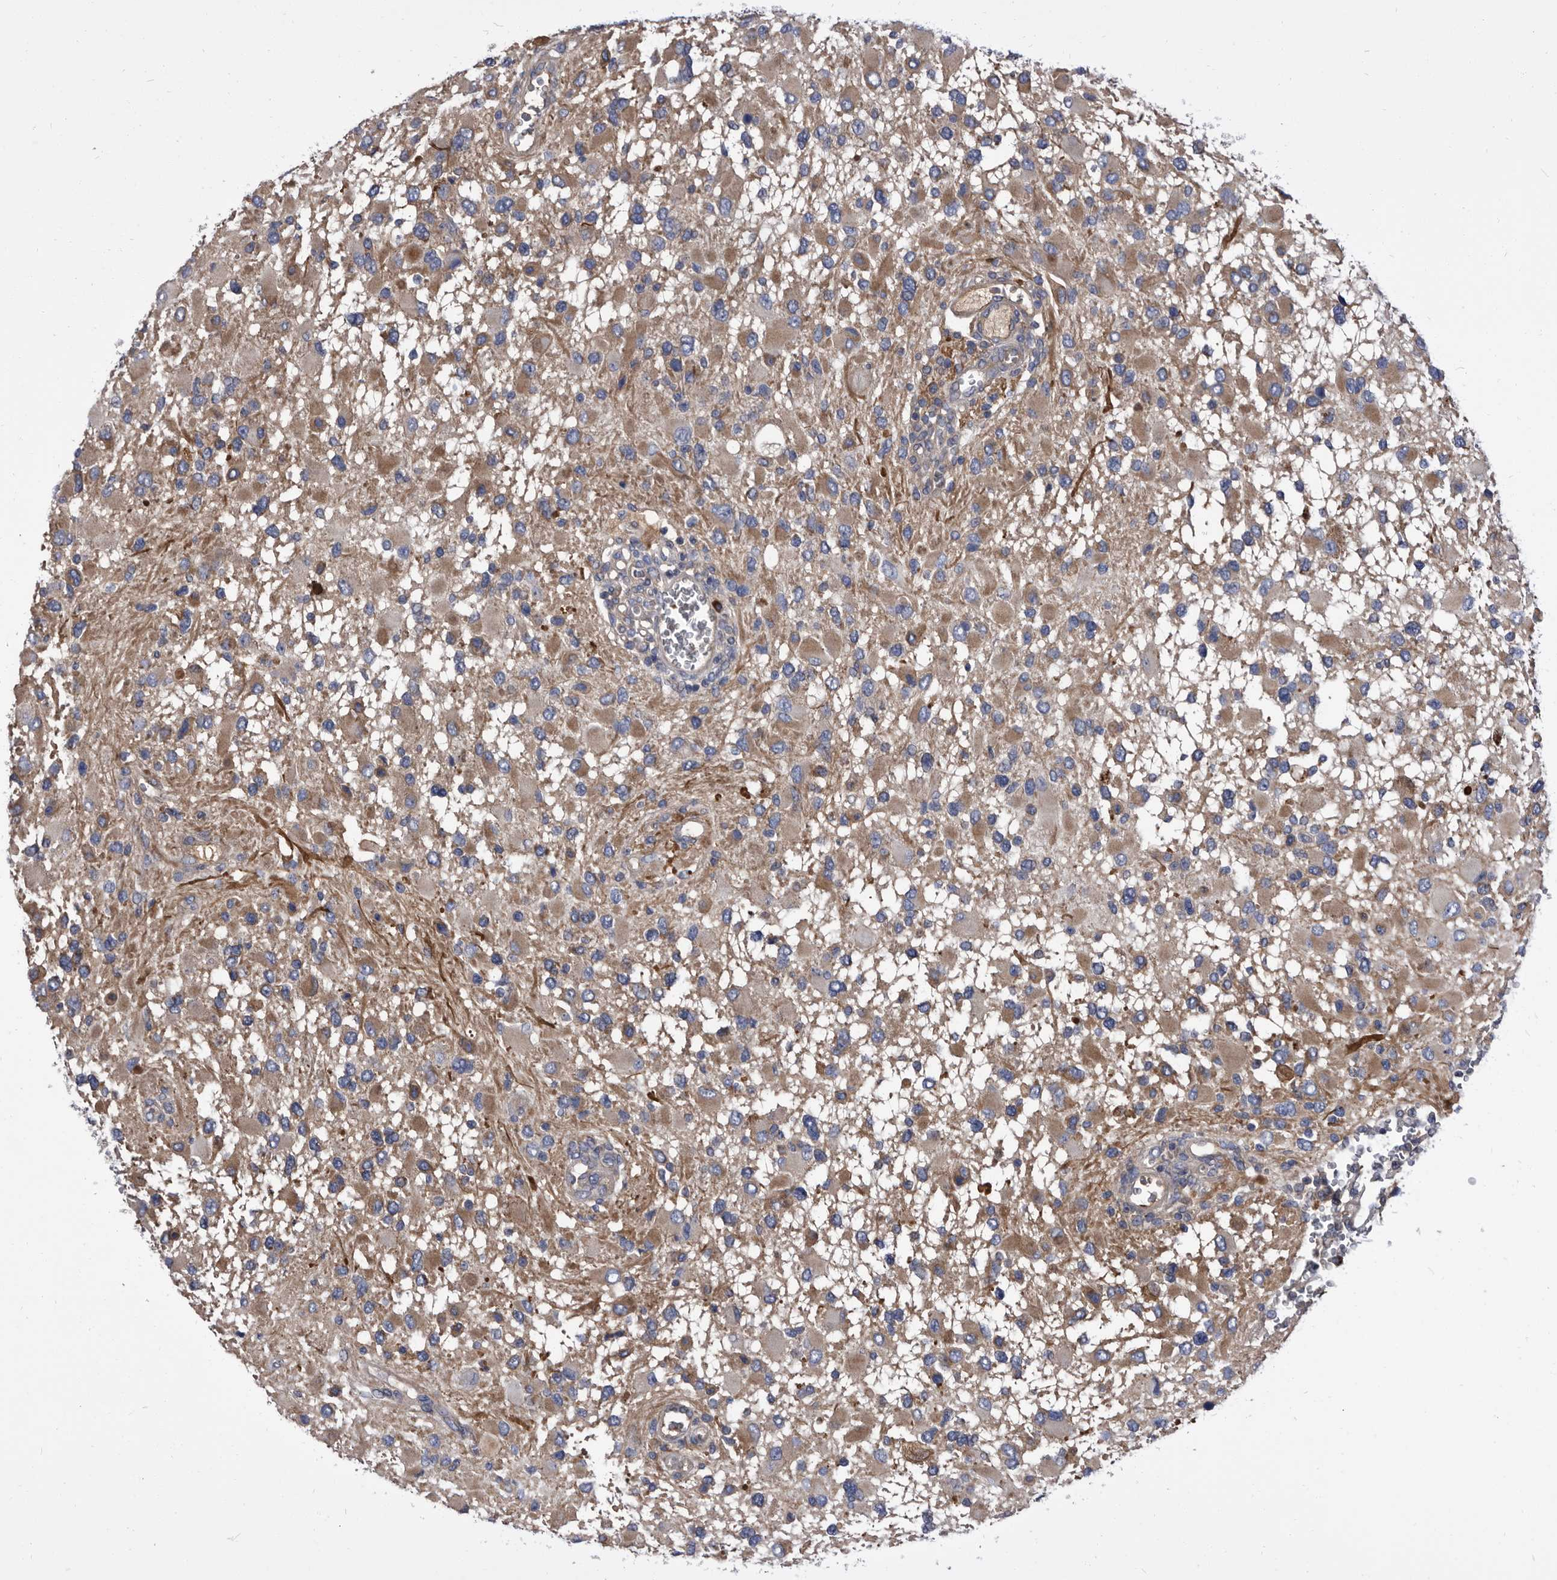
{"staining": {"intensity": "weak", "quantity": ">75%", "location": "cytoplasmic/membranous"}, "tissue": "glioma", "cell_type": "Tumor cells", "image_type": "cancer", "snomed": [{"axis": "morphology", "description": "Glioma, malignant, High grade"}, {"axis": "topography", "description": "Brain"}], "caption": "Immunohistochemical staining of human high-grade glioma (malignant) displays low levels of weak cytoplasmic/membranous expression in about >75% of tumor cells. Immunohistochemistry stains the protein in brown and the nuclei are stained blue.", "gene": "DTNBP1", "patient": {"sex": "male", "age": 53}}